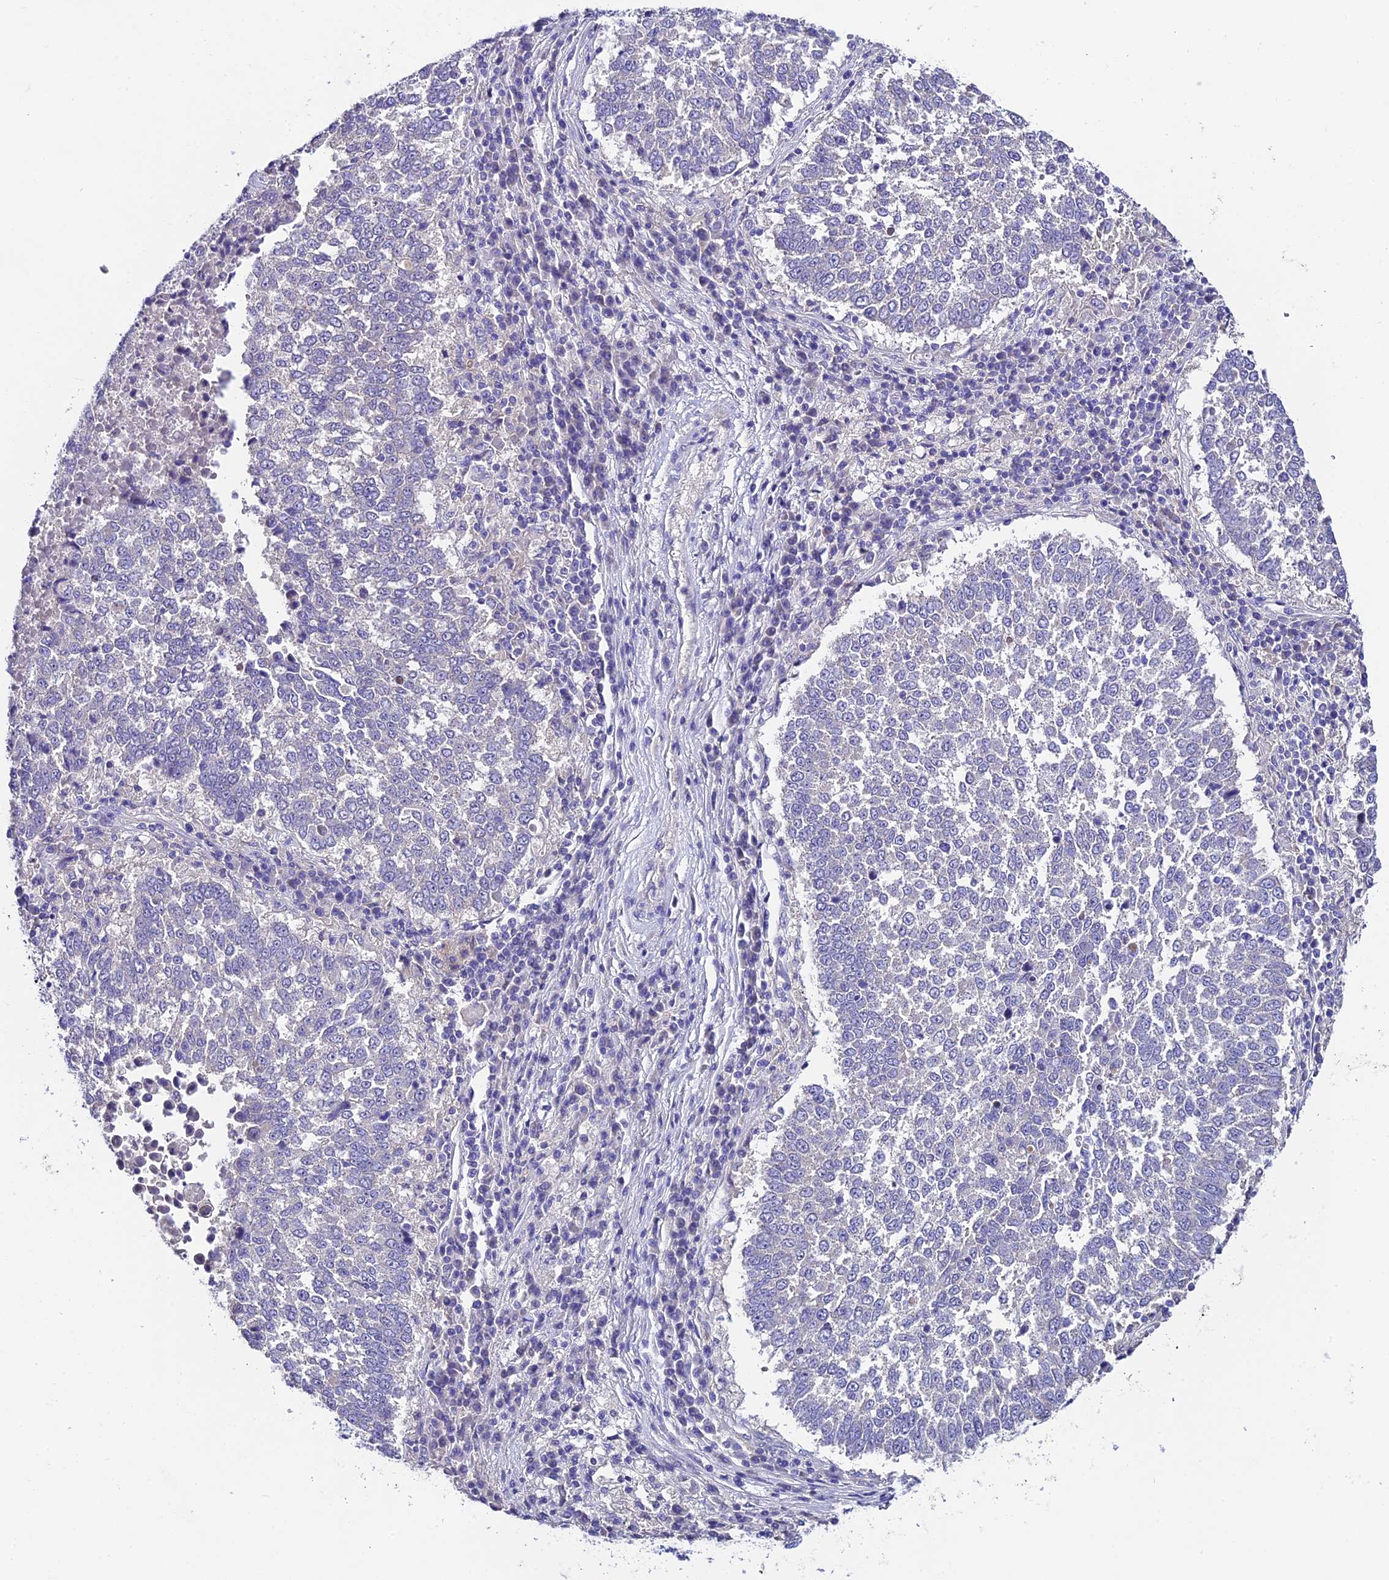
{"staining": {"intensity": "negative", "quantity": "none", "location": "none"}, "tissue": "lung cancer", "cell_type": "Tumor cells", "image_type": "cancer", "snomed": [{"axis": "morphology", "description": "Squamous cell carcinoma, NOS"}, {"axis": "topography", "description": "Lung"}], "caption": "Immunohistochemical staining of human lung cancer (squamous cell carcinoma) shows no significant positivity in tumor cells. Brightfield microscopy of IHC stained with DAB (3,3'-diaminobenzidine) (brown) and hematoxylin (blue), captured at high magnification.", "gene": "DUSP29", "patient": {"sex": "male", "age": 73}}